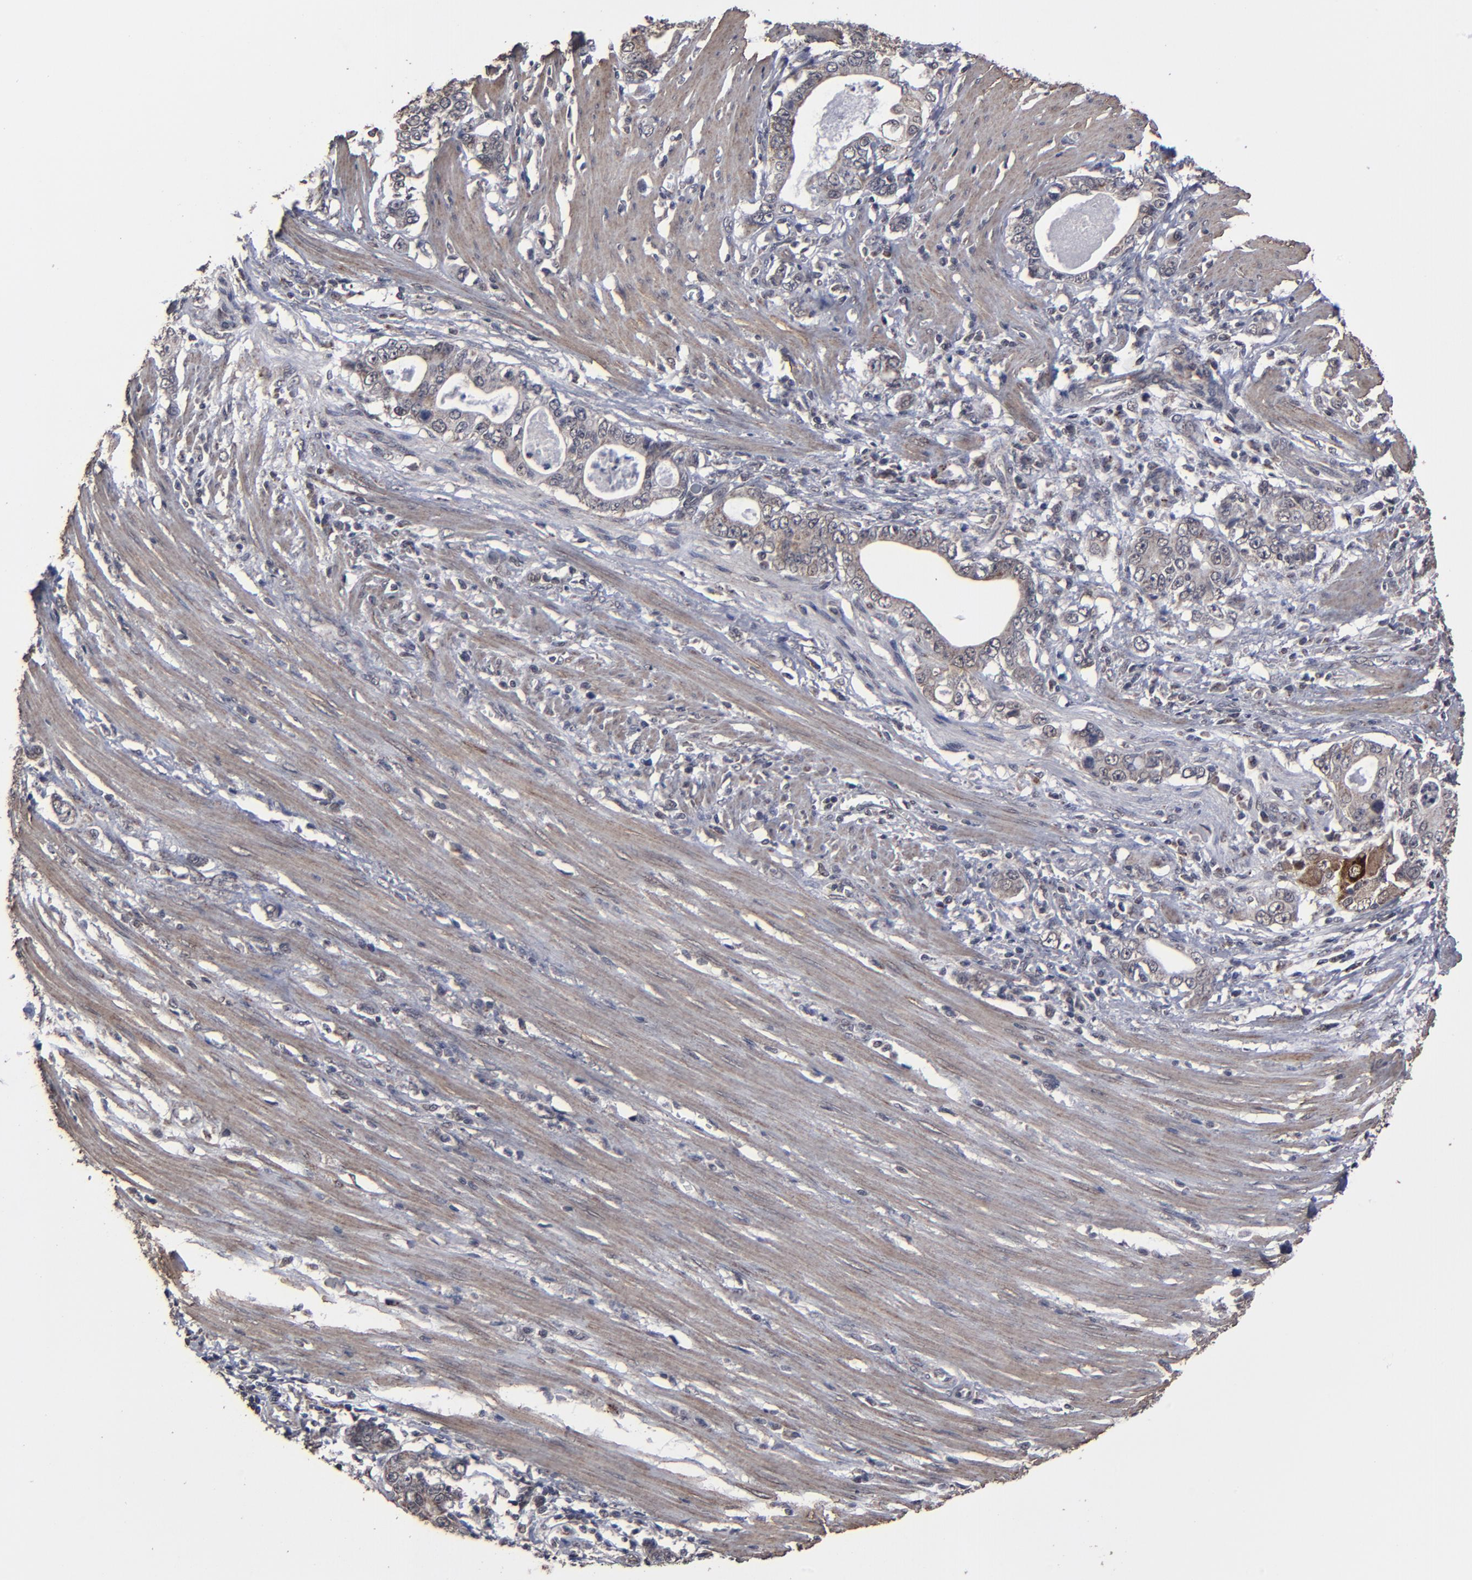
{"staining": {"intensity": "weak", "quantity": ">75%", "location": "cytoplasmic/membranous,nuclear"}, "tissue": "stomach cancer", "cell_type": "Tumor cells", "image_type": "cancer", "snomed": [{"axis": "morphology", "description": "Adenocarcinoma, NOS"}, {"axis": "topography", "description": "Stomach, lower"}], "caption": "Protein analysis of stomach cancer tissue reveals weak cytoplasmic/membranous and nuclear staining in approximately >75% of tumor cells.", "gene": "BNIP3", "patient": {"sex": "female", "age": 72}}